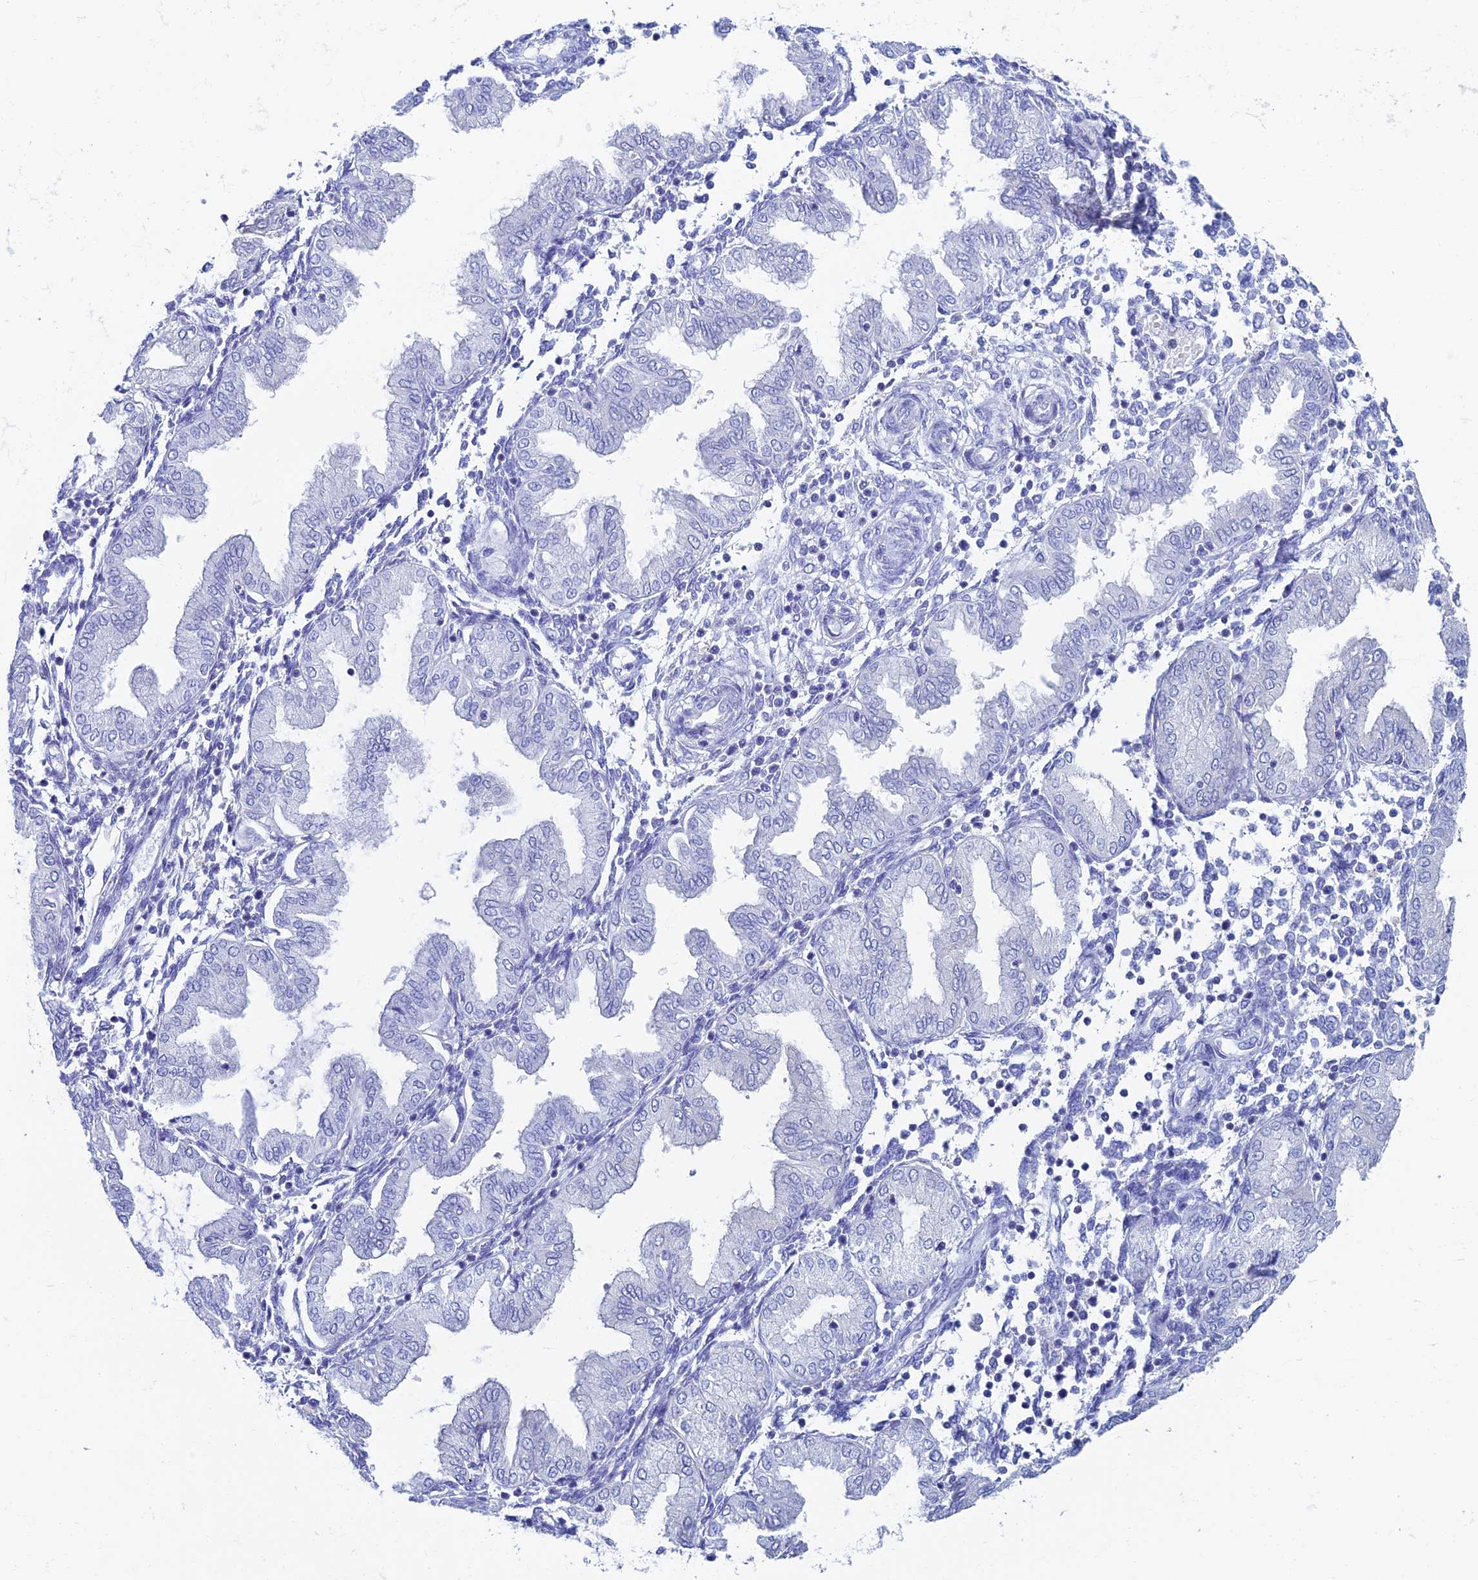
{"staining": {"intensity": "negative", "quantity": "none", "location": "none"}, "tissue": "endometrium", "cell_type": "Cells in endometrial stroma", "image_type": "normal", "snomed": [{"axis": "morphology", "description": "Normal tissue, NOS"}, {"axis": "topography", "description": "Endometrium"}], "caption": "Histopathology image shows no protein expression in cells in endometrial stroma of benign endometrium.", "gene": "KCNK17", "patient": {"sex": "female", "age": 53}}